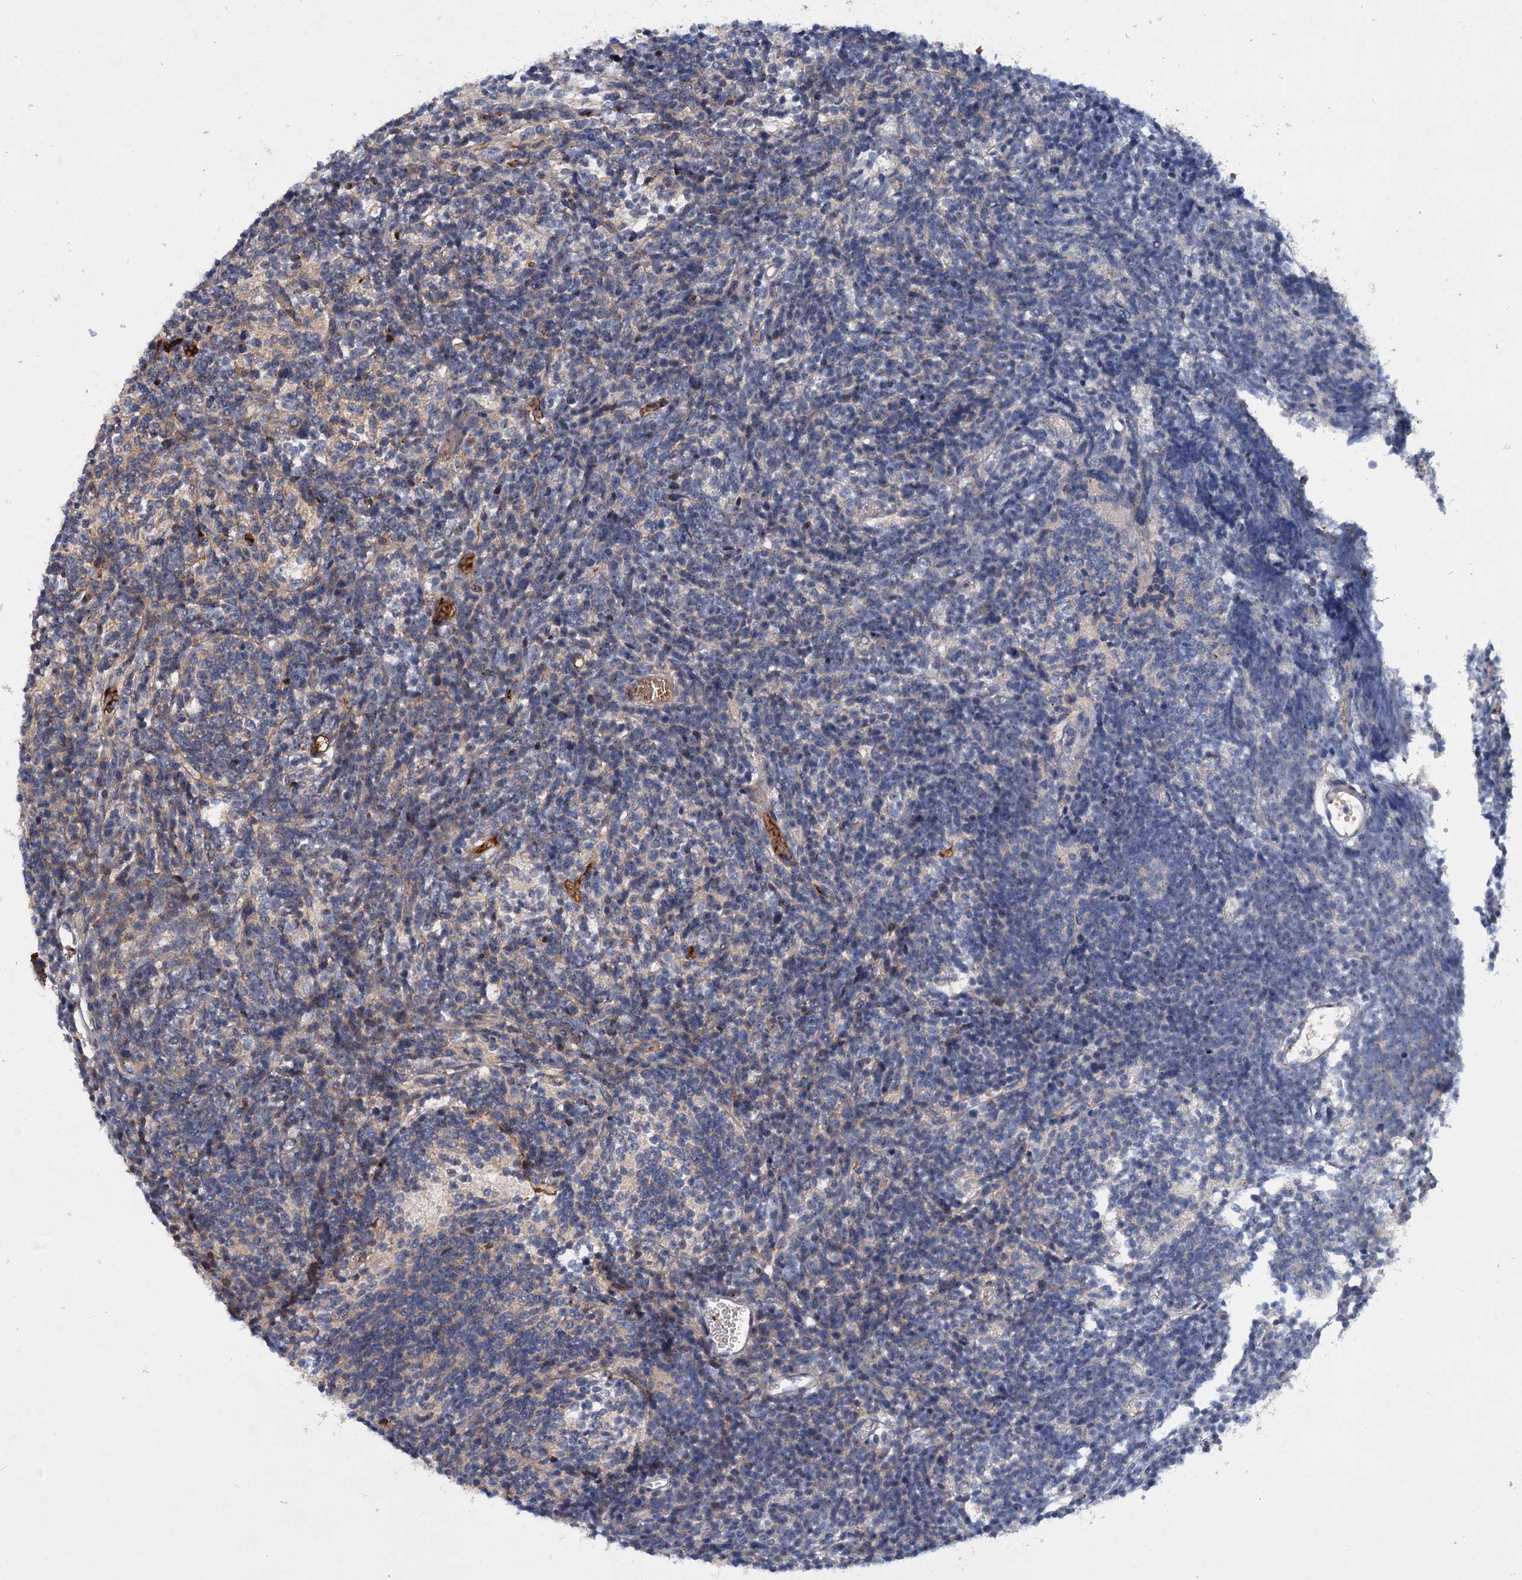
{"staining": {"intensity": "negative", "quantity": "none", "location": "none"}, "tissue": "glioma", "cell_type": "Tumor cells", "image_type": "cancer", "snomed": [{"axis": "morphology", "description": "Glioma, malignant, Low grade"}, {"axis": "topography", "description": "Brain"}], "caption": "High power microscopy image of an immunohistochemistry histopathology image of glioma, revealing no significant expression in tumor cells.", "gene": "CHRD", "patient": {"sex": "female", "age": 1}}